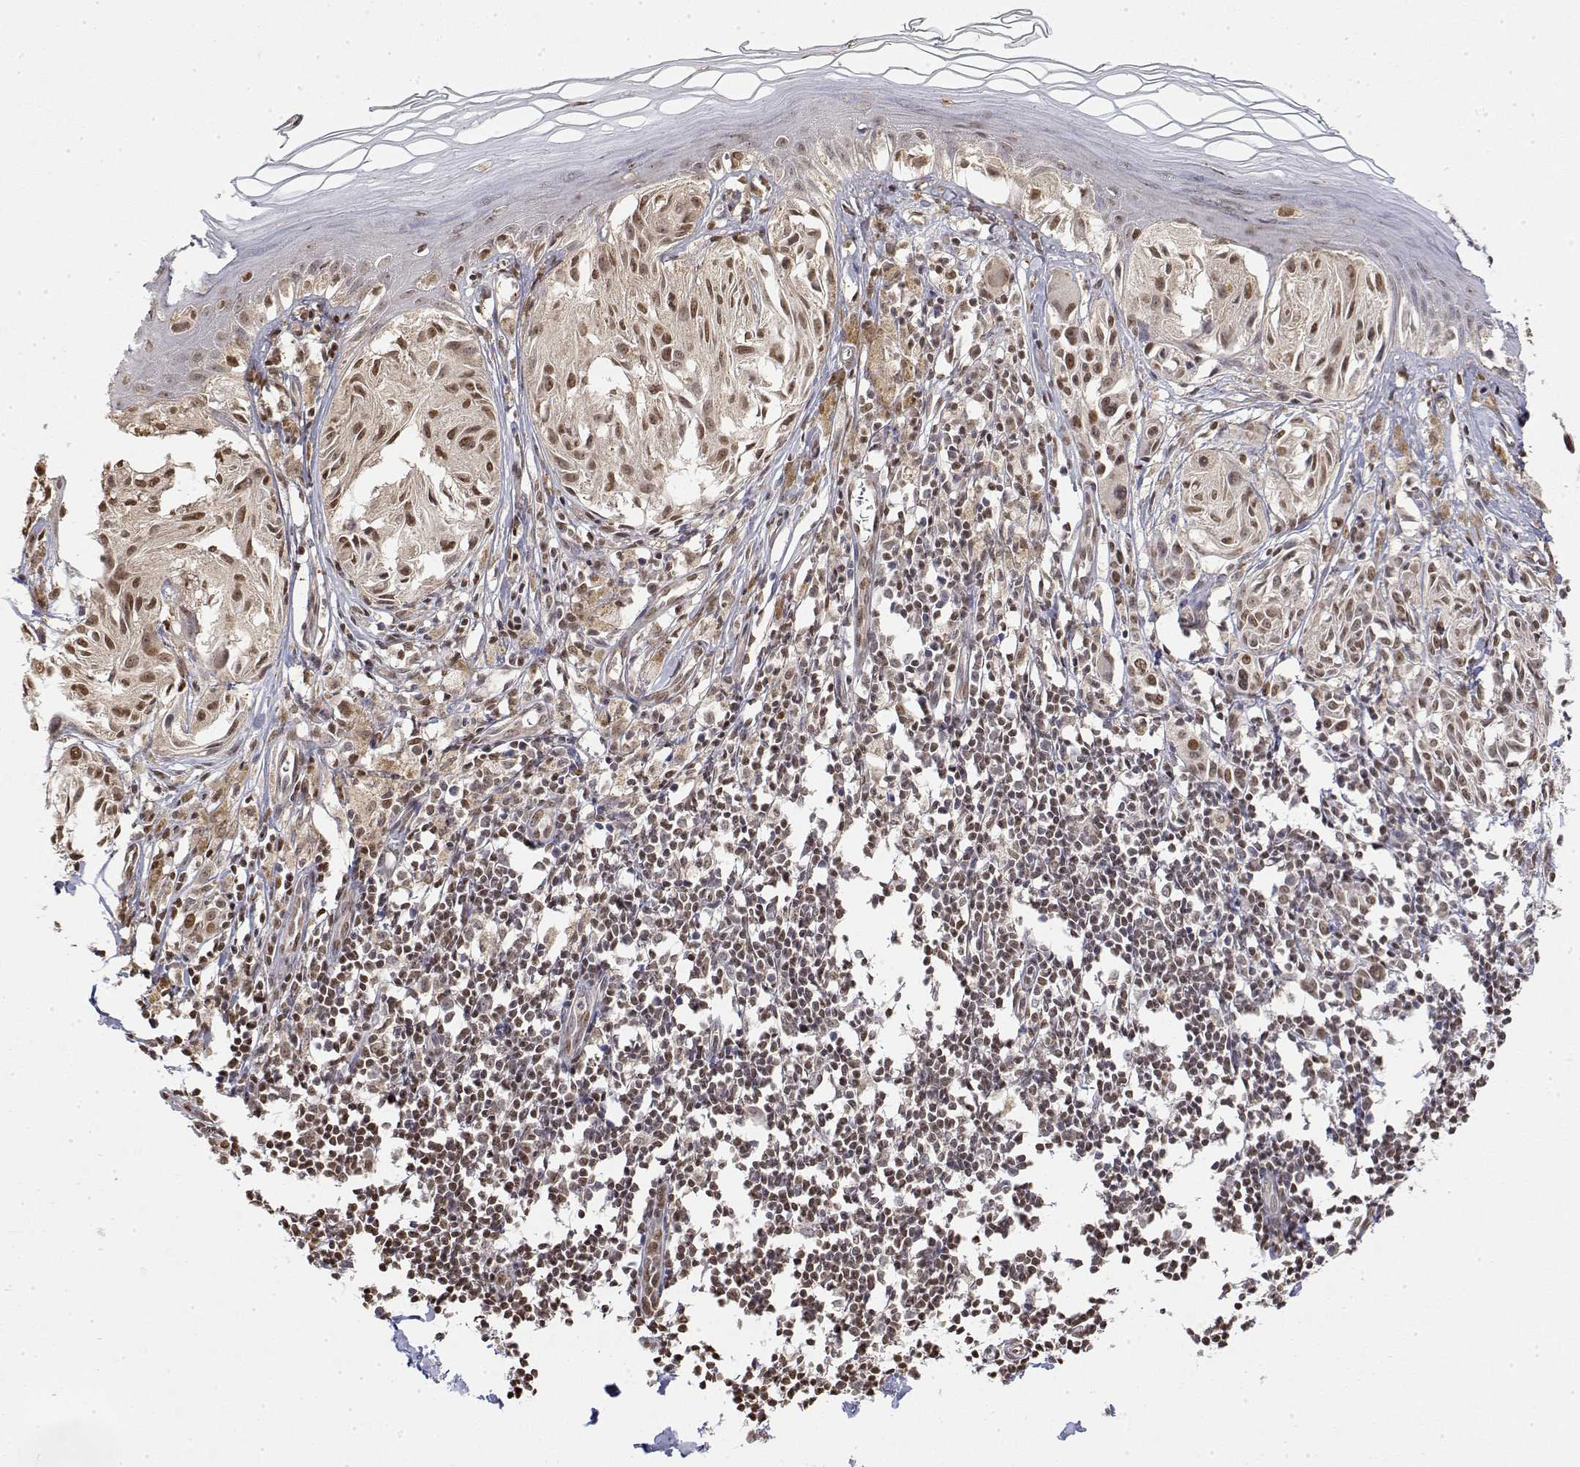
{"staining": {"intensity": "moderate", "quantity": ">75%", "location": "nuclear"}, "tissue": "melanoma", "cell_type": "Tumor cells", "image_type": "cancer", "snomed": [{"axis": "morphology", "description": "Malignant melanoma, NOS"}, {"axis": "topography", "description": "Skin"}], "caption": "Immunohistochemistry (DAB) staining of human melanoma shows moderate nuclear protein expression in approximately >75% of tumor cells.", "gene": "TPI1", "patient": {"sex": "female", "age": 38}}